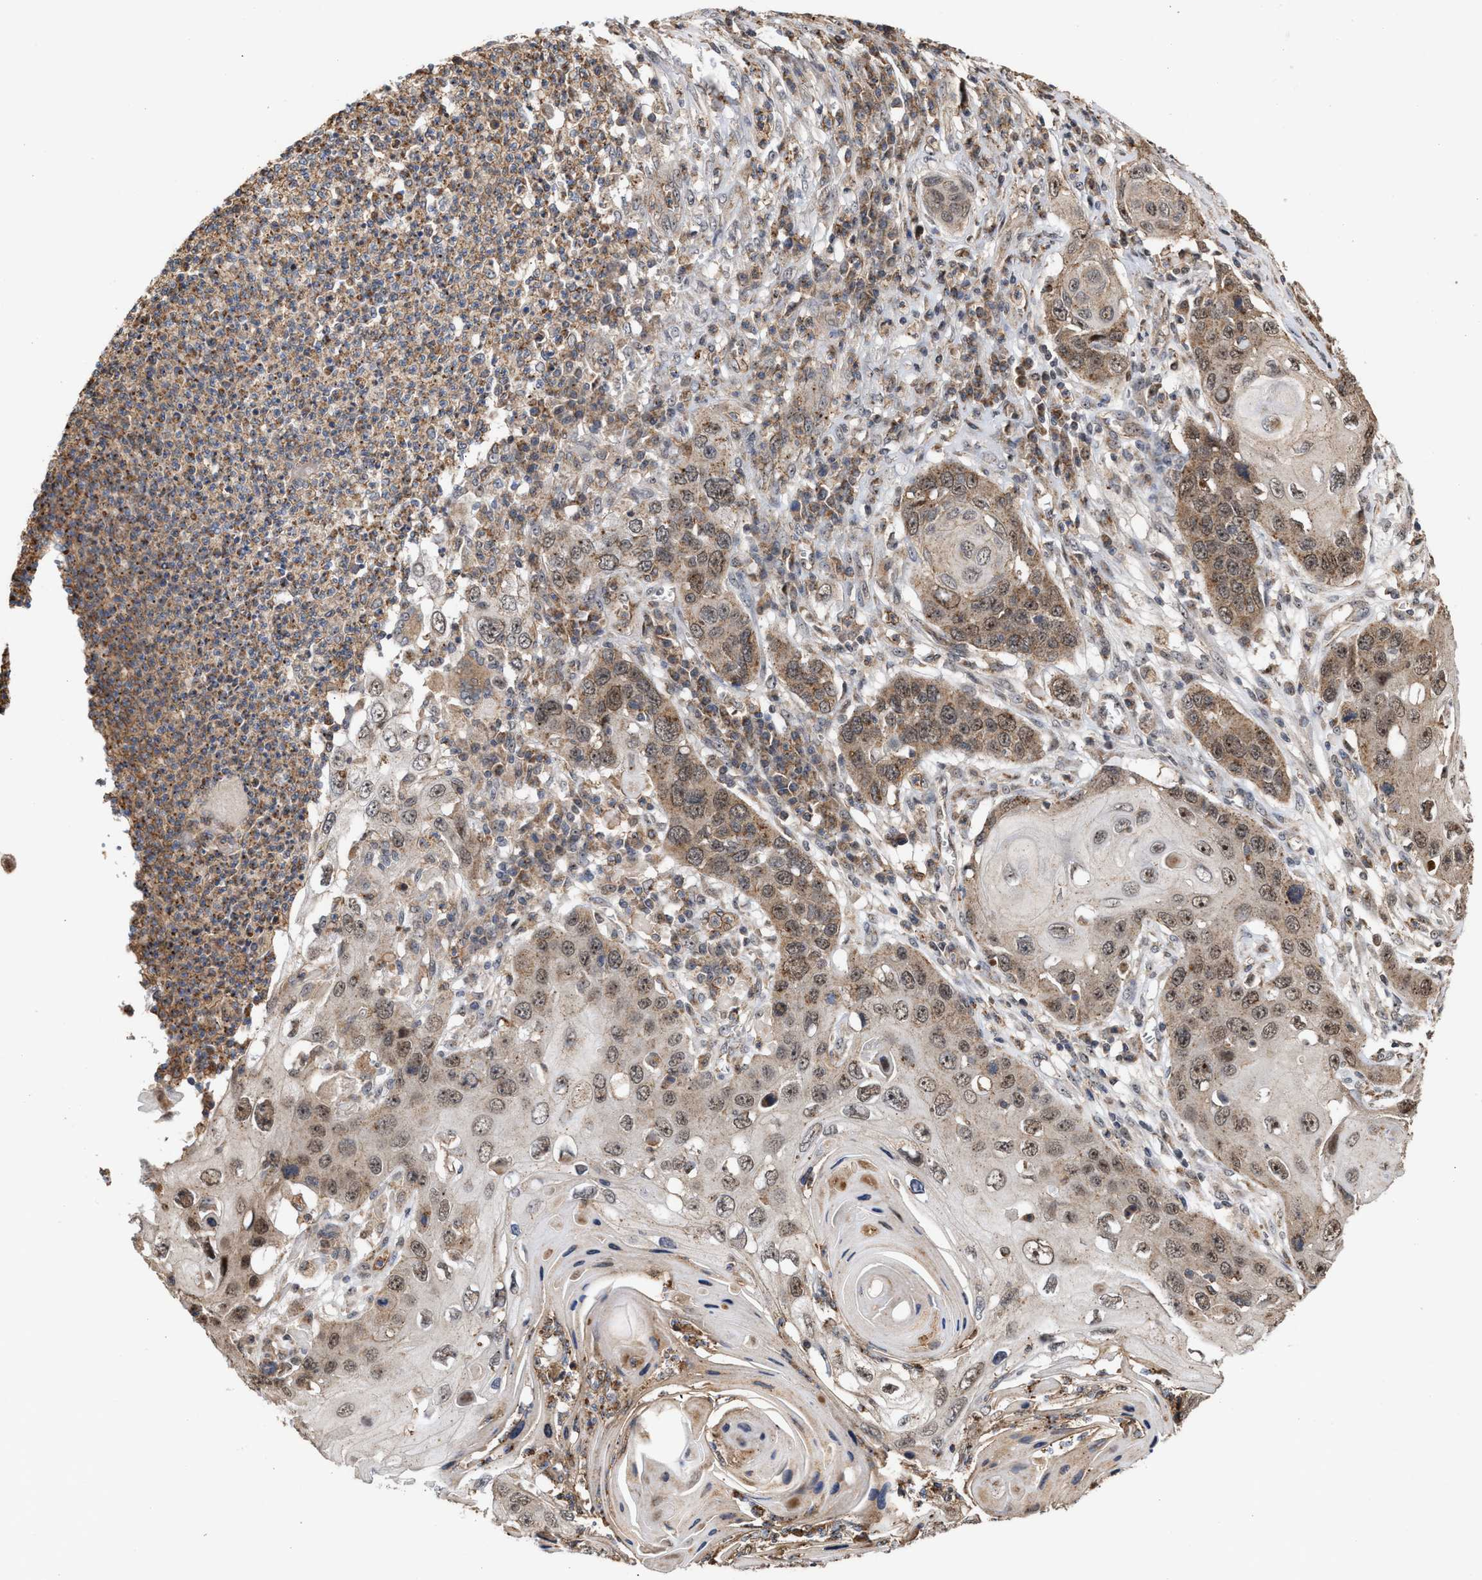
{"staining": {"intensity": "weak", "quantity": ">75%", "location": "cytoplasmic/membranous,nuclear"}, "tissue": "skin cancer", "cell_type": "Tumor cells", "image_type": "cancer", "snomed": [{"axis": "morphology", "description": "Squamous cell carcinoma, NOS"}, {"axis": "topography", "description": "Skin"}], "caption": "A high-resolution micrograph shows immunohistochemistry (IHC) staining of squamous cell carcinoma (skin), which reveals weak cytoplasmic/membranous and nuclear expression in approximately >75% of tumor cells.", "gene": "EXOSC2", "patient": {"sex": "male", "age": 55}}